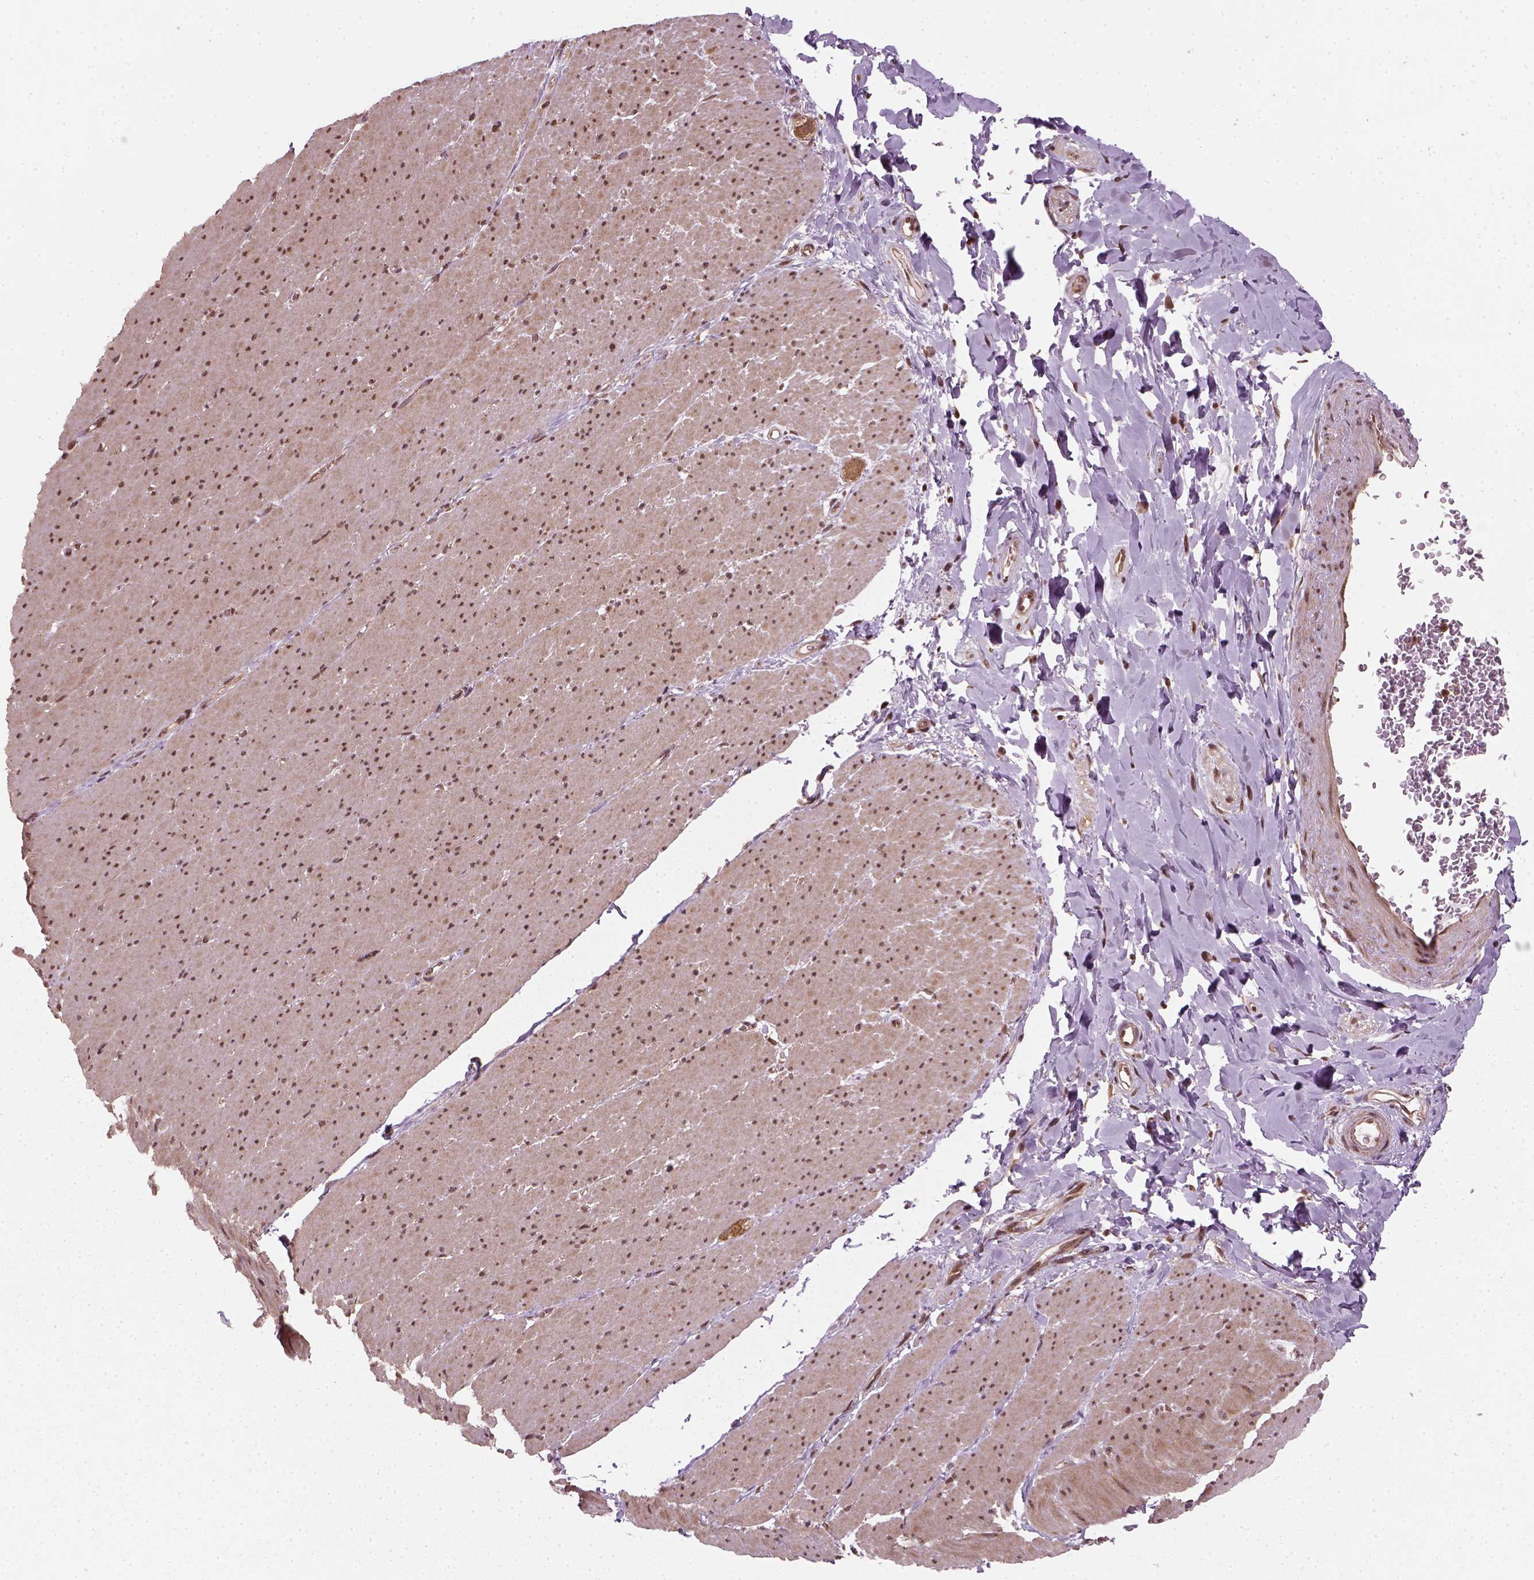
{"staining": {"intensity": "moderate", "quantity": ">75%", "location": "nuclear"}, "tissue": "smooth muscle", "cell_type": "Smooth muscle cells", "image_type": "normal", "snomed": [{"axis": "morphology", "description": "Normal tissue, NOS"}, {"axis": "topography", "description": "Smooth muscle"}, {"axis": "topography", "description": "Rectum"}], "caption": "An immunohistochemistry (IHC) micrograph of benign tissue is shown. Protein staining in brown highlights moderate nuclear positivity in smooth muscle within smooth muscle cells. (Stains: DAB in brown, nuclei in blue, Microscopy: brightfield microscopy at high magnification).", "gene": "NUDT9", "patient": {"sex": "male", "age": 53}}